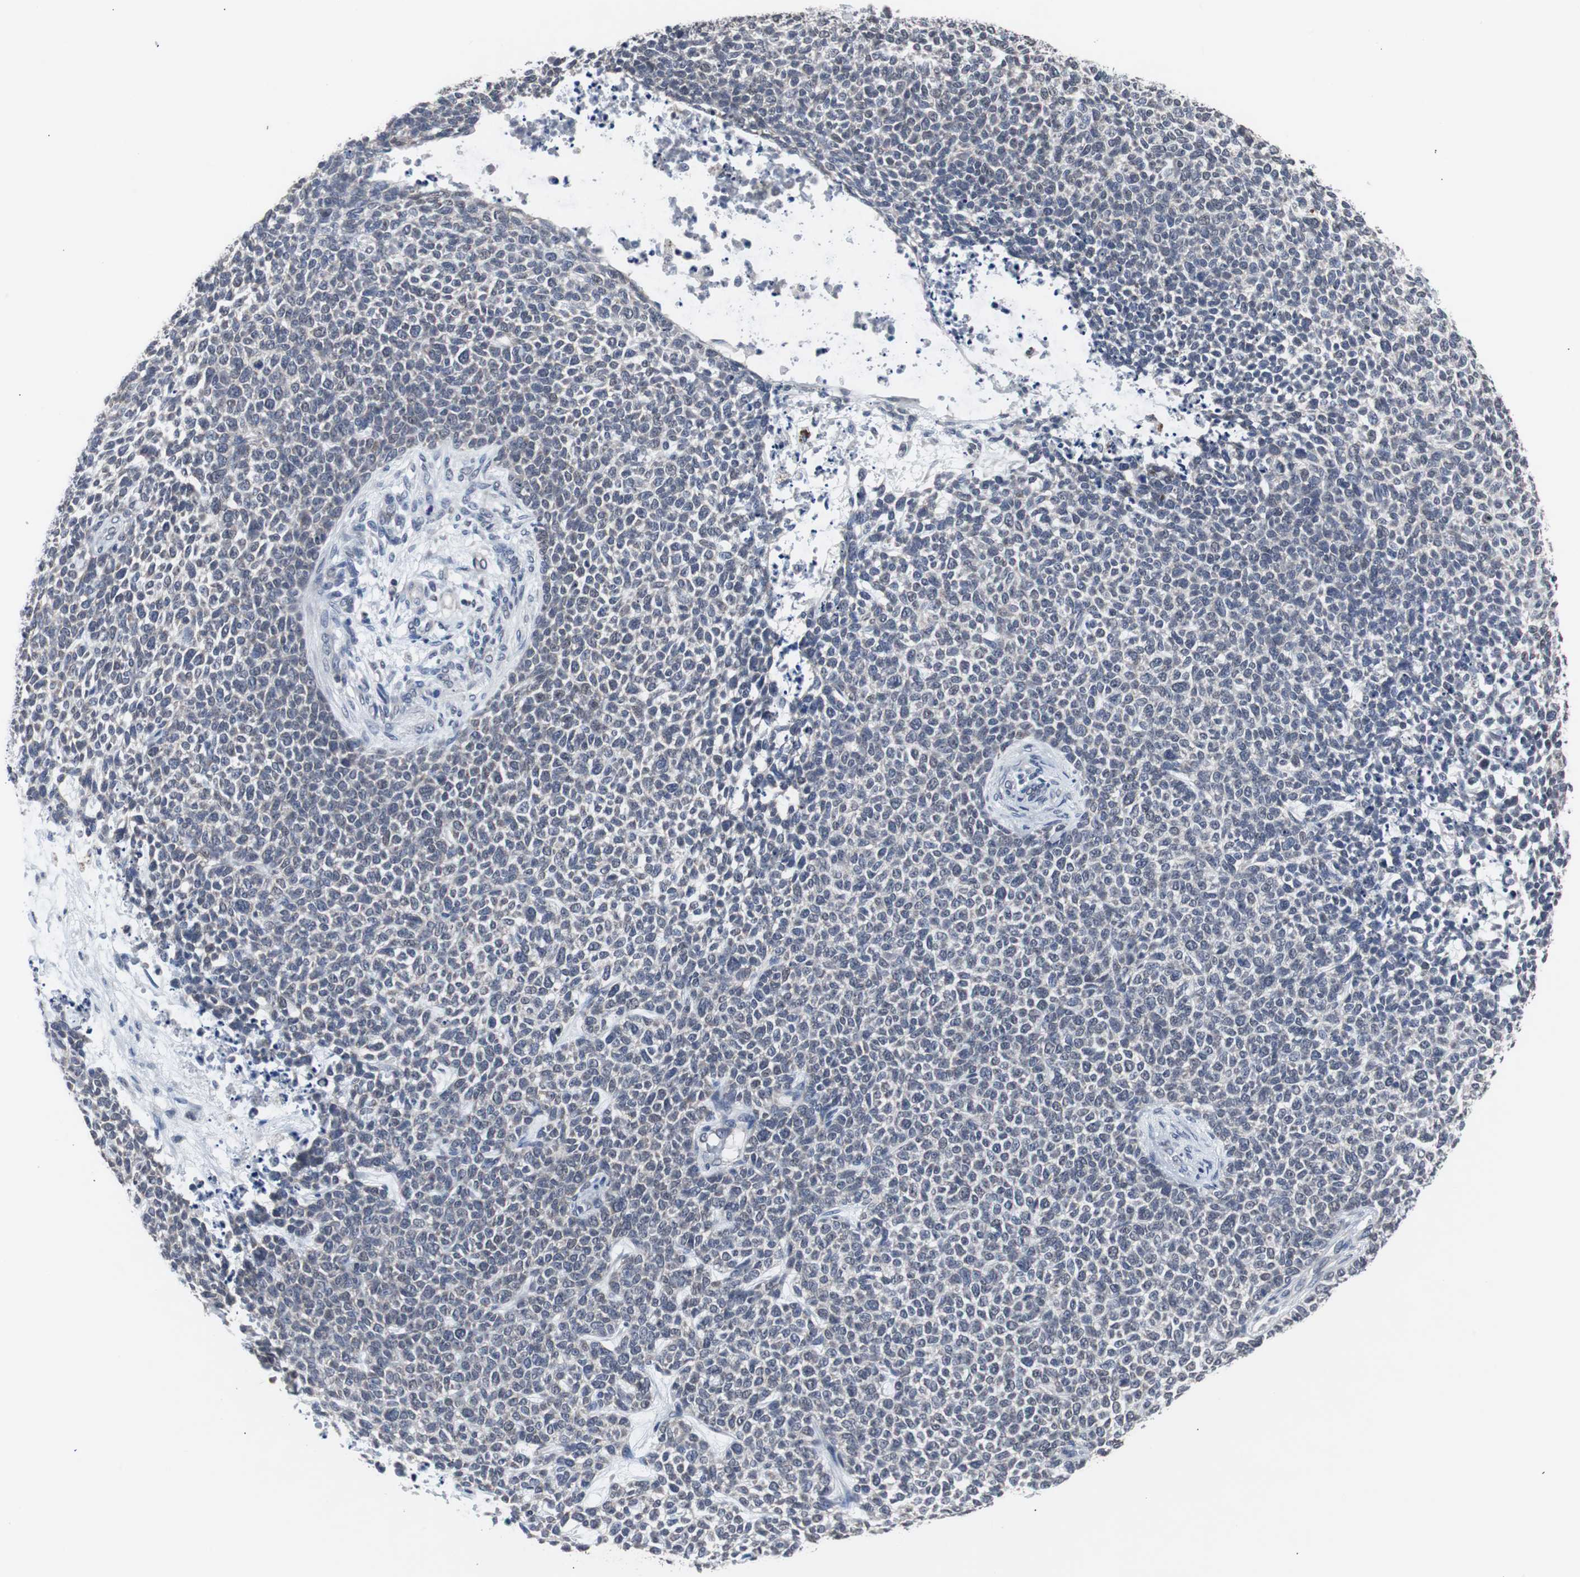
{"staining": {"intensity": "negative", "quantity": "none", "location": "none"}, "tissue": "skin cancer", "cell_type": "Tumor cells", "image_type": "cancer", "snomed": [{"axis": "morphology", "description": "Basal cell carcinoma"}, {"axis": "topography", "description": "Skin"}], "caption": "This micrograph is of basal cell carcinoma (skin) stained with immunohistochemistry to label a protein in brown with the nuclei are counter-stained blue. There is no positivity in tumor cells.", "gene": "RBM47", "patient": {"sex": "female", "age": 84}}